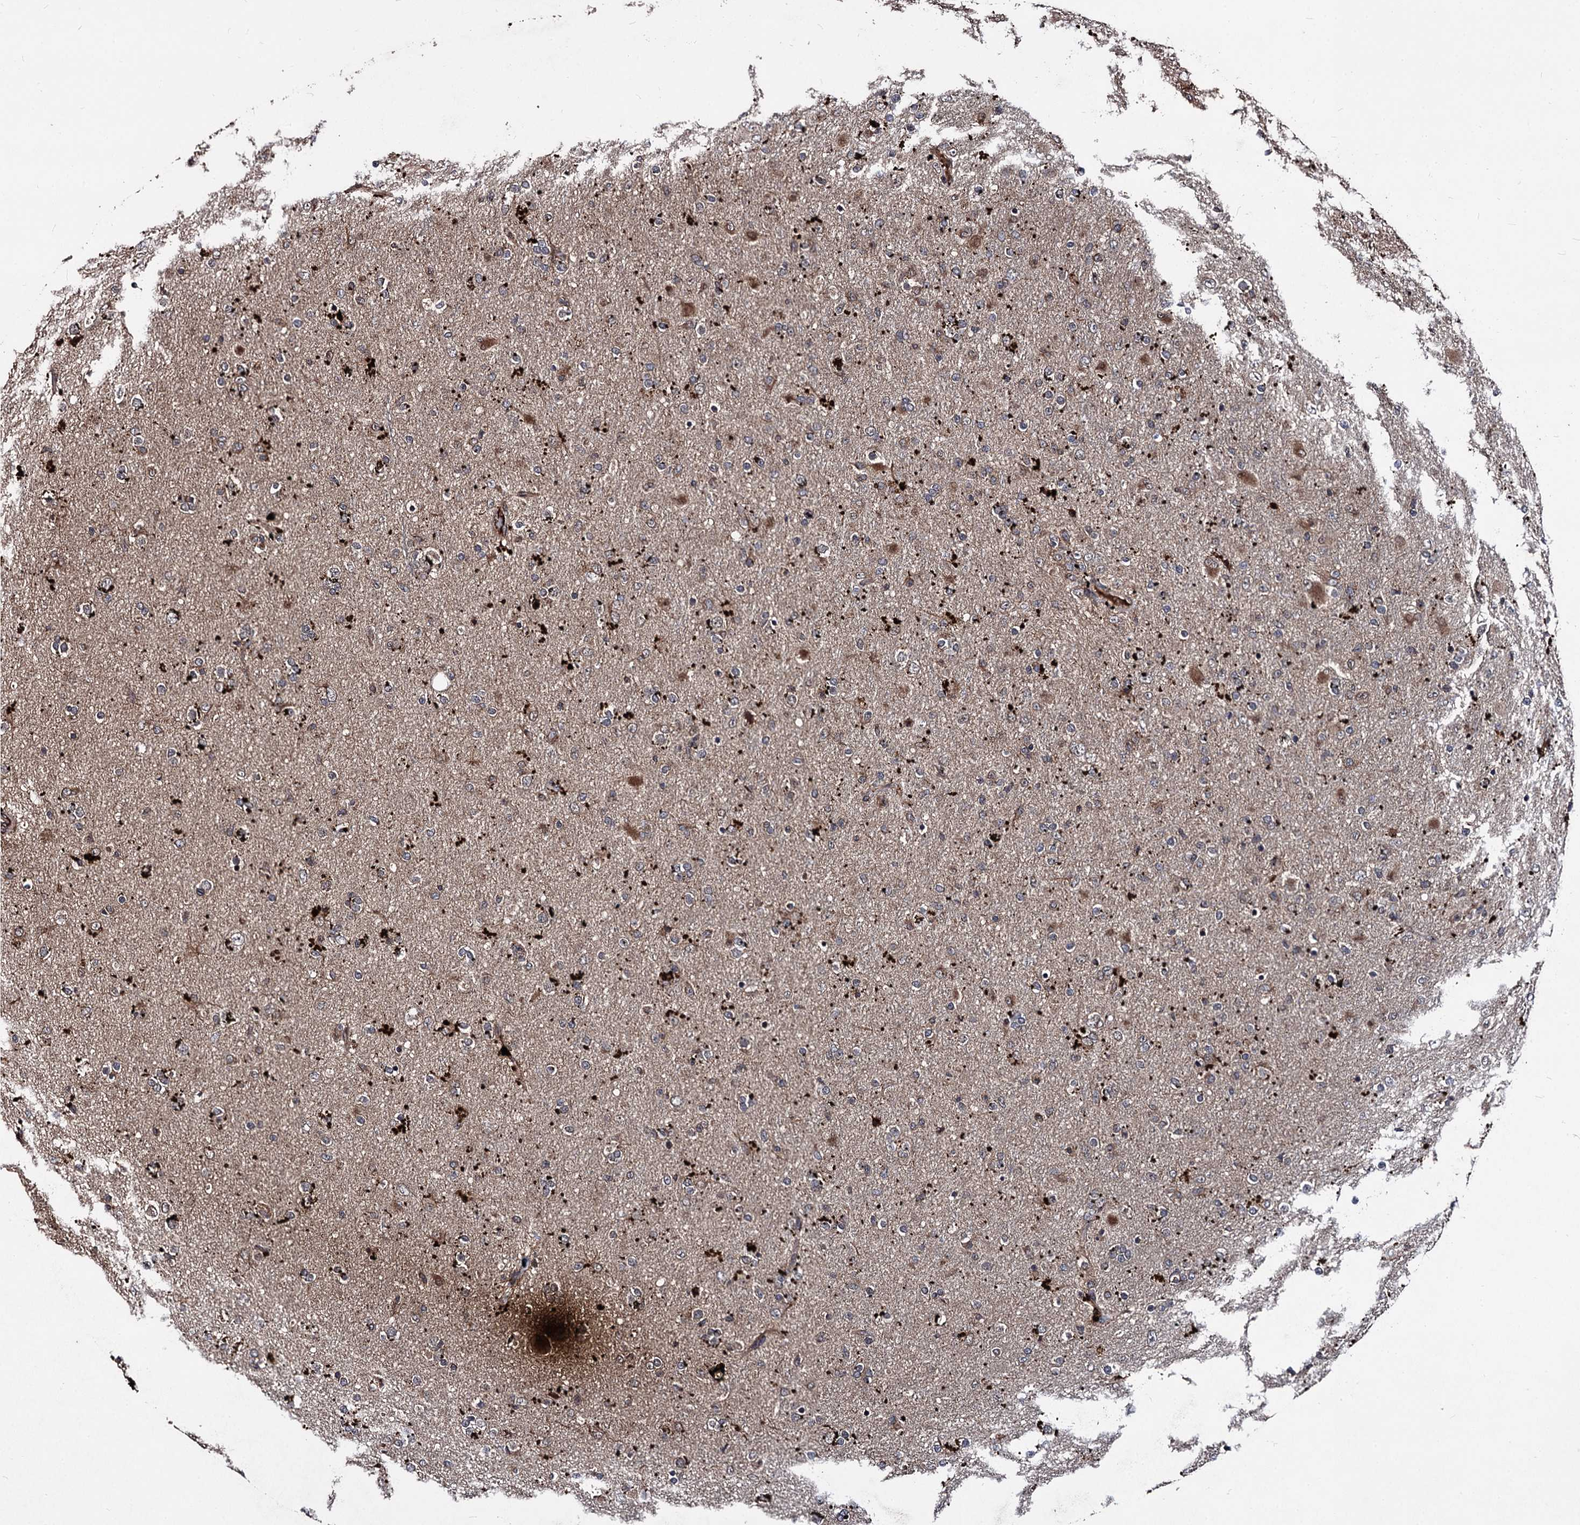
{"staining": {"intensity": "weak", "quantity": "25%-75%", "location": "cytoplasmic/membranous"}, "tissue": "glioma", "cell_type": "Tumor cells", "image_type": "cancer", "snomed": [{"axis": "morphology", "description": "Glioma, malignant, Low grade"}, {"axis": "topography", "description": "Brain"}], "caption": "There is low levels of weak cytoplasmic/membranous staining in tumor cells of glioma, as demonstrated by immunohistochemical staining (brown color).", "gene": "BCL2L2", "patient": {"sex": "male", "age": 65}}